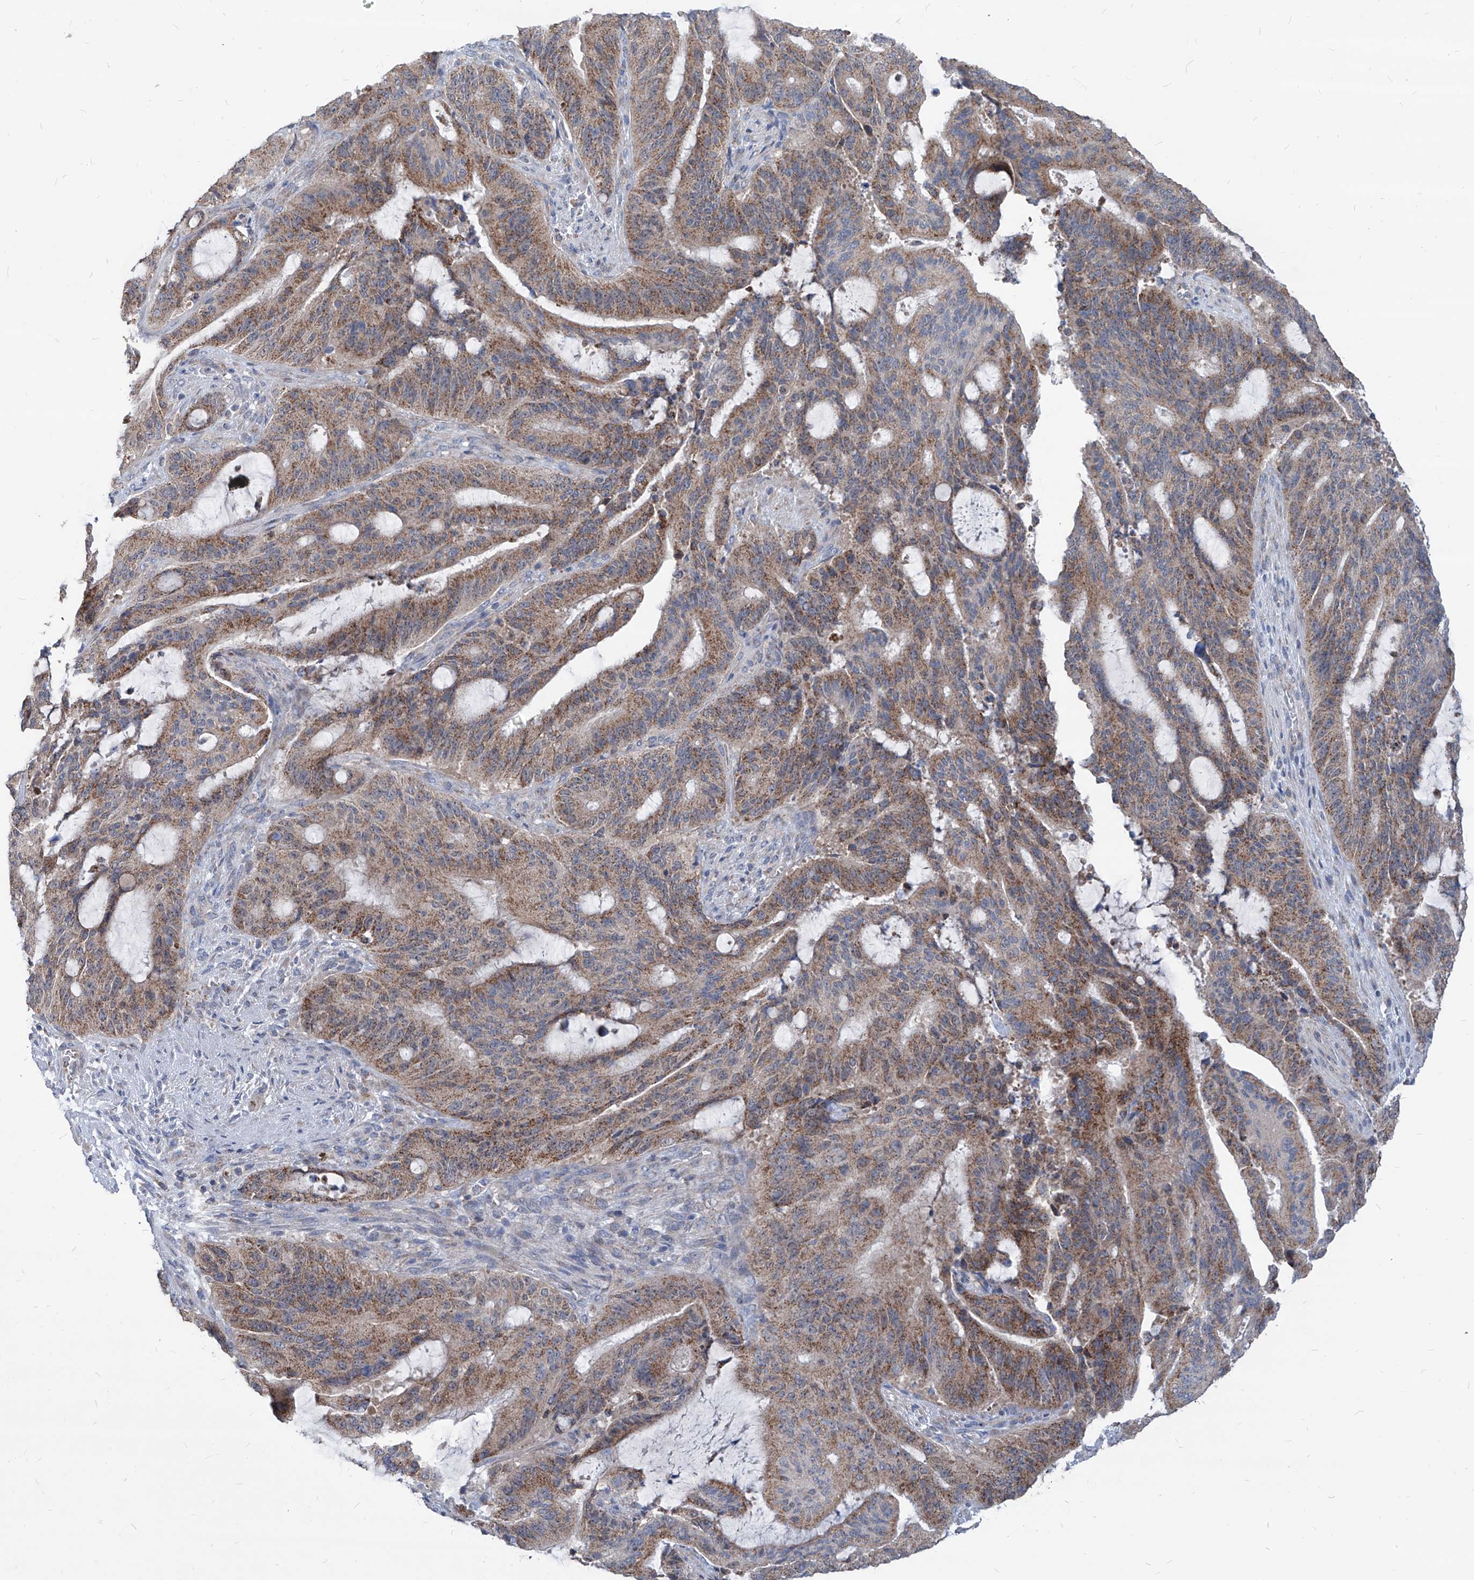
{"staining": {"intensity": "moderate", "quantity": ">75%", "location": "cytoplasmic/membranous"}, "tissue": "liver cancer", "cell_type": "Tumor cells", "image_type": "cancer", "snomed": [{"axis": "morphology", "description": "Normal tissue, NOS"}, {"axis": "morphology", "description": "Cholangiocarcinoma"}, {"axis": "topography", "description": "Liver"}, {"axis": "topography", "description": "Peripheral nerve tissue"}], "caption": "Immunohistochemical staining of human liver cancer displays medium levels of moderate cytoplasmic/membranous positivity in approximately >75% of tumor cells.", "gene": "AGPS", "patient": {"sex": "female", "age": 73}}